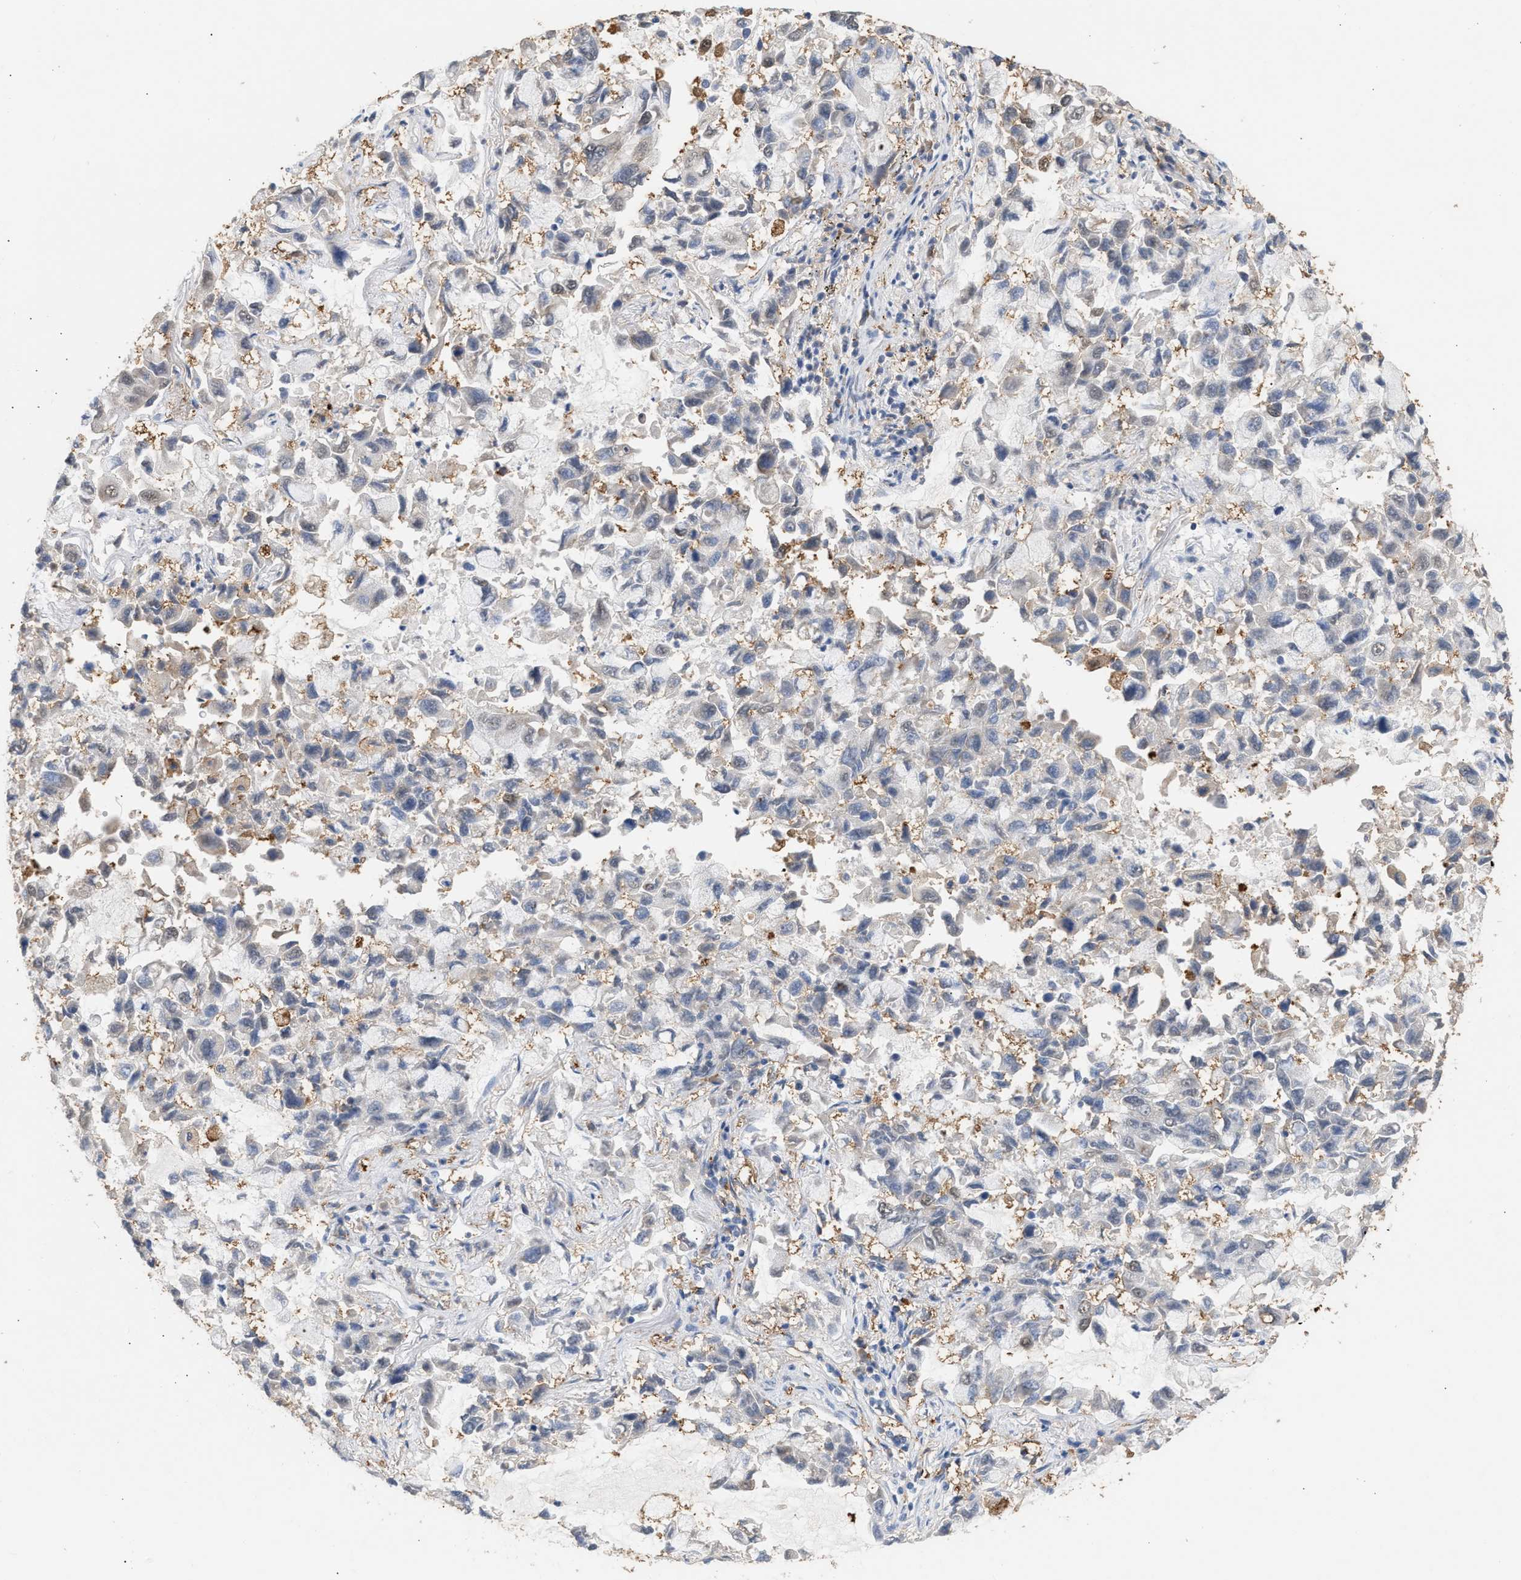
{"staining": {"intensity": "weak", "quantity": "<25%", "location": "cytoplasmic/membranous"}, "tissue": "lung cancer", "cell_type": "Tumor cells", "image_type": "cancer", "snomed": [{"axis": "morphology", "description": "Adenocarcinoma, NOS"}, {"axis": "topography", "description": "Lung"}], "caption": "A high-resolution histopathology image shows immunohistochemistry staining of lung adenocarcinoma, which displays no significant staining in tumor cells.", "gene": "GCN1", "patient": {"sex": "male", "age": 64}}